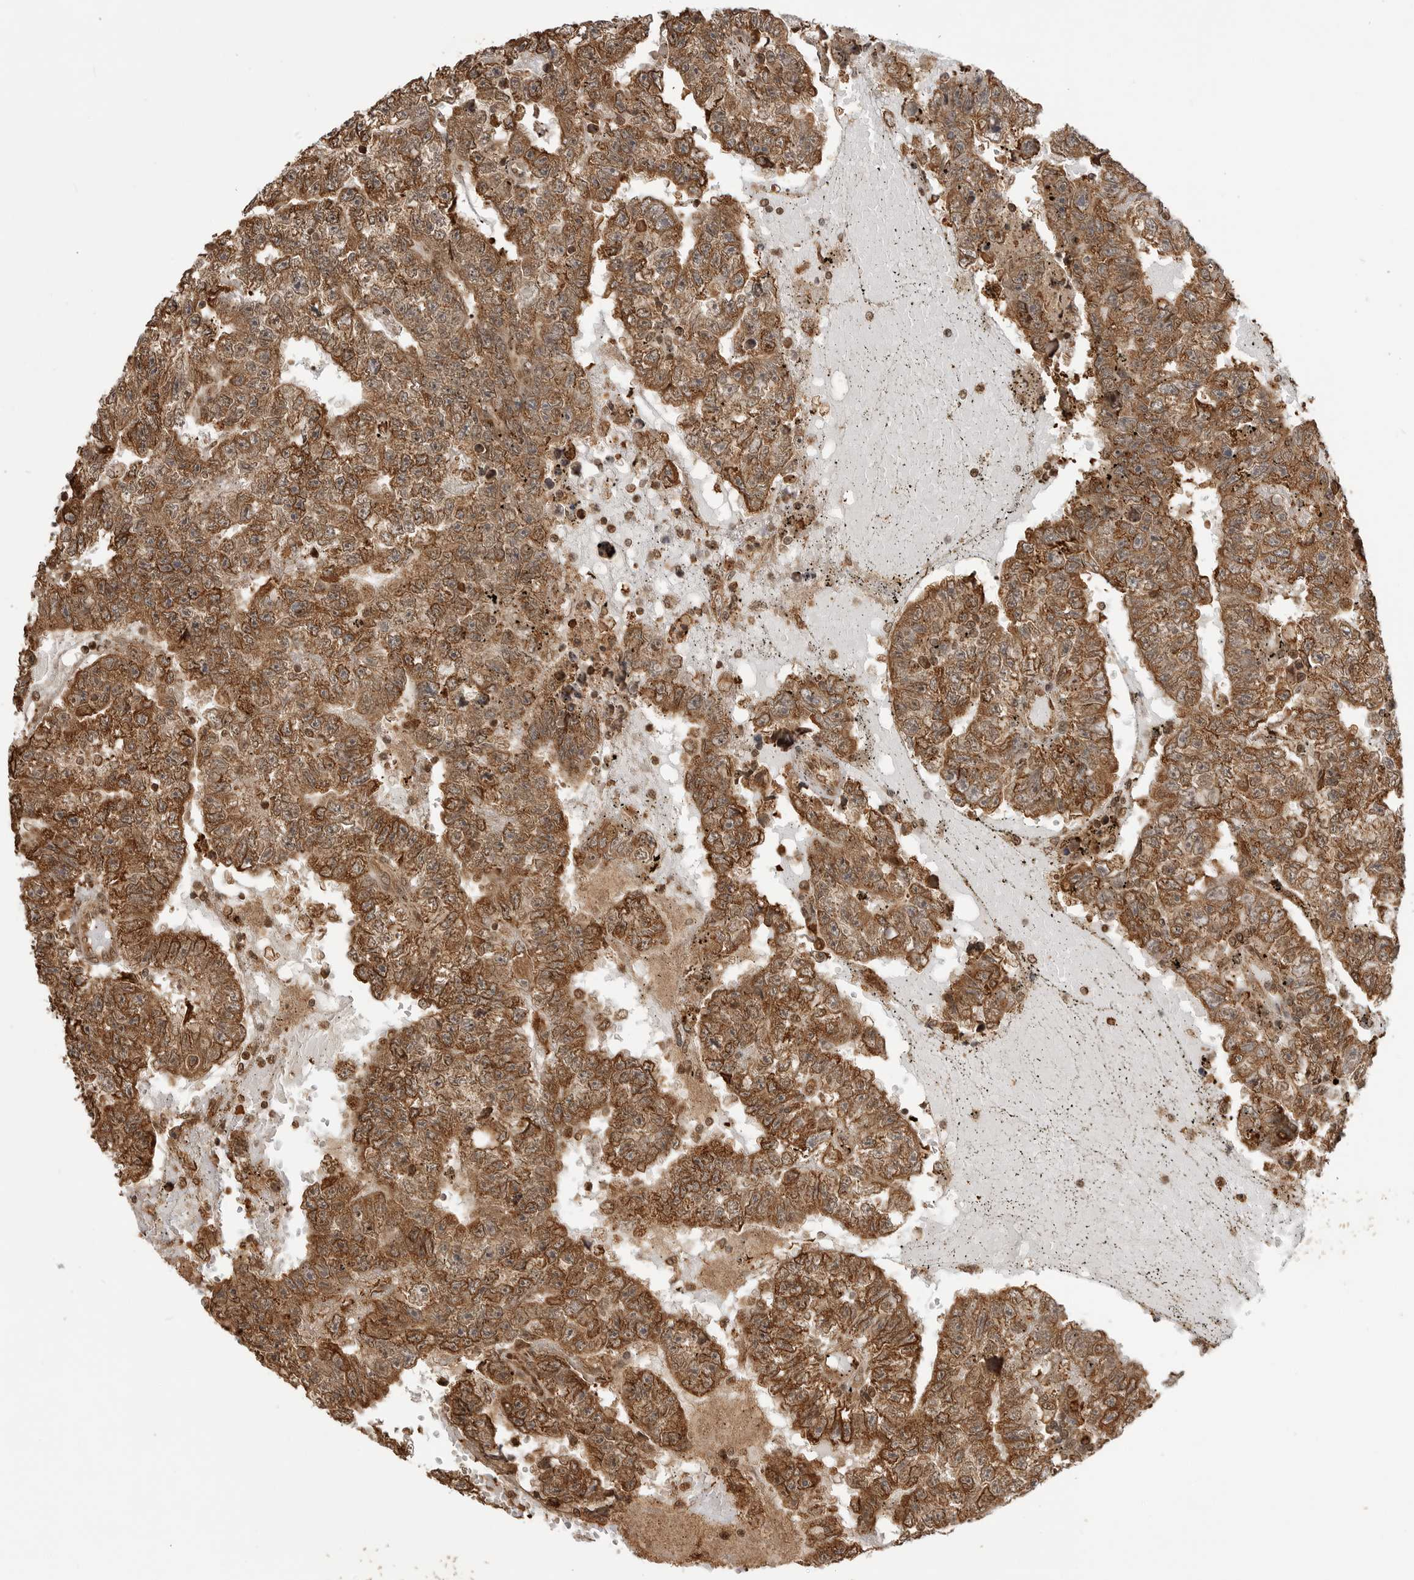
{"staining": {"intensity": "moderate", "quantity": ">75%", "location": "cytoplasmic/membranous,nuclear"}, "tissue": "testis cancer", "cell_type": "Tumor cells", "image_type": "cancer", "snomed": [{"axis": "morphology", "description": "Carcinoma, Embryonal, NOS"}, {"axis": "topography", "description": "Testis"}], "caption": "A brown stain labels moderate cytoplasmic/membranous and nuclear positivity of a protein in embryonal carcinoma (testis) tumor cells.", "gene": "BMP2K", "patient": {"sex": "male", "age": 25}}